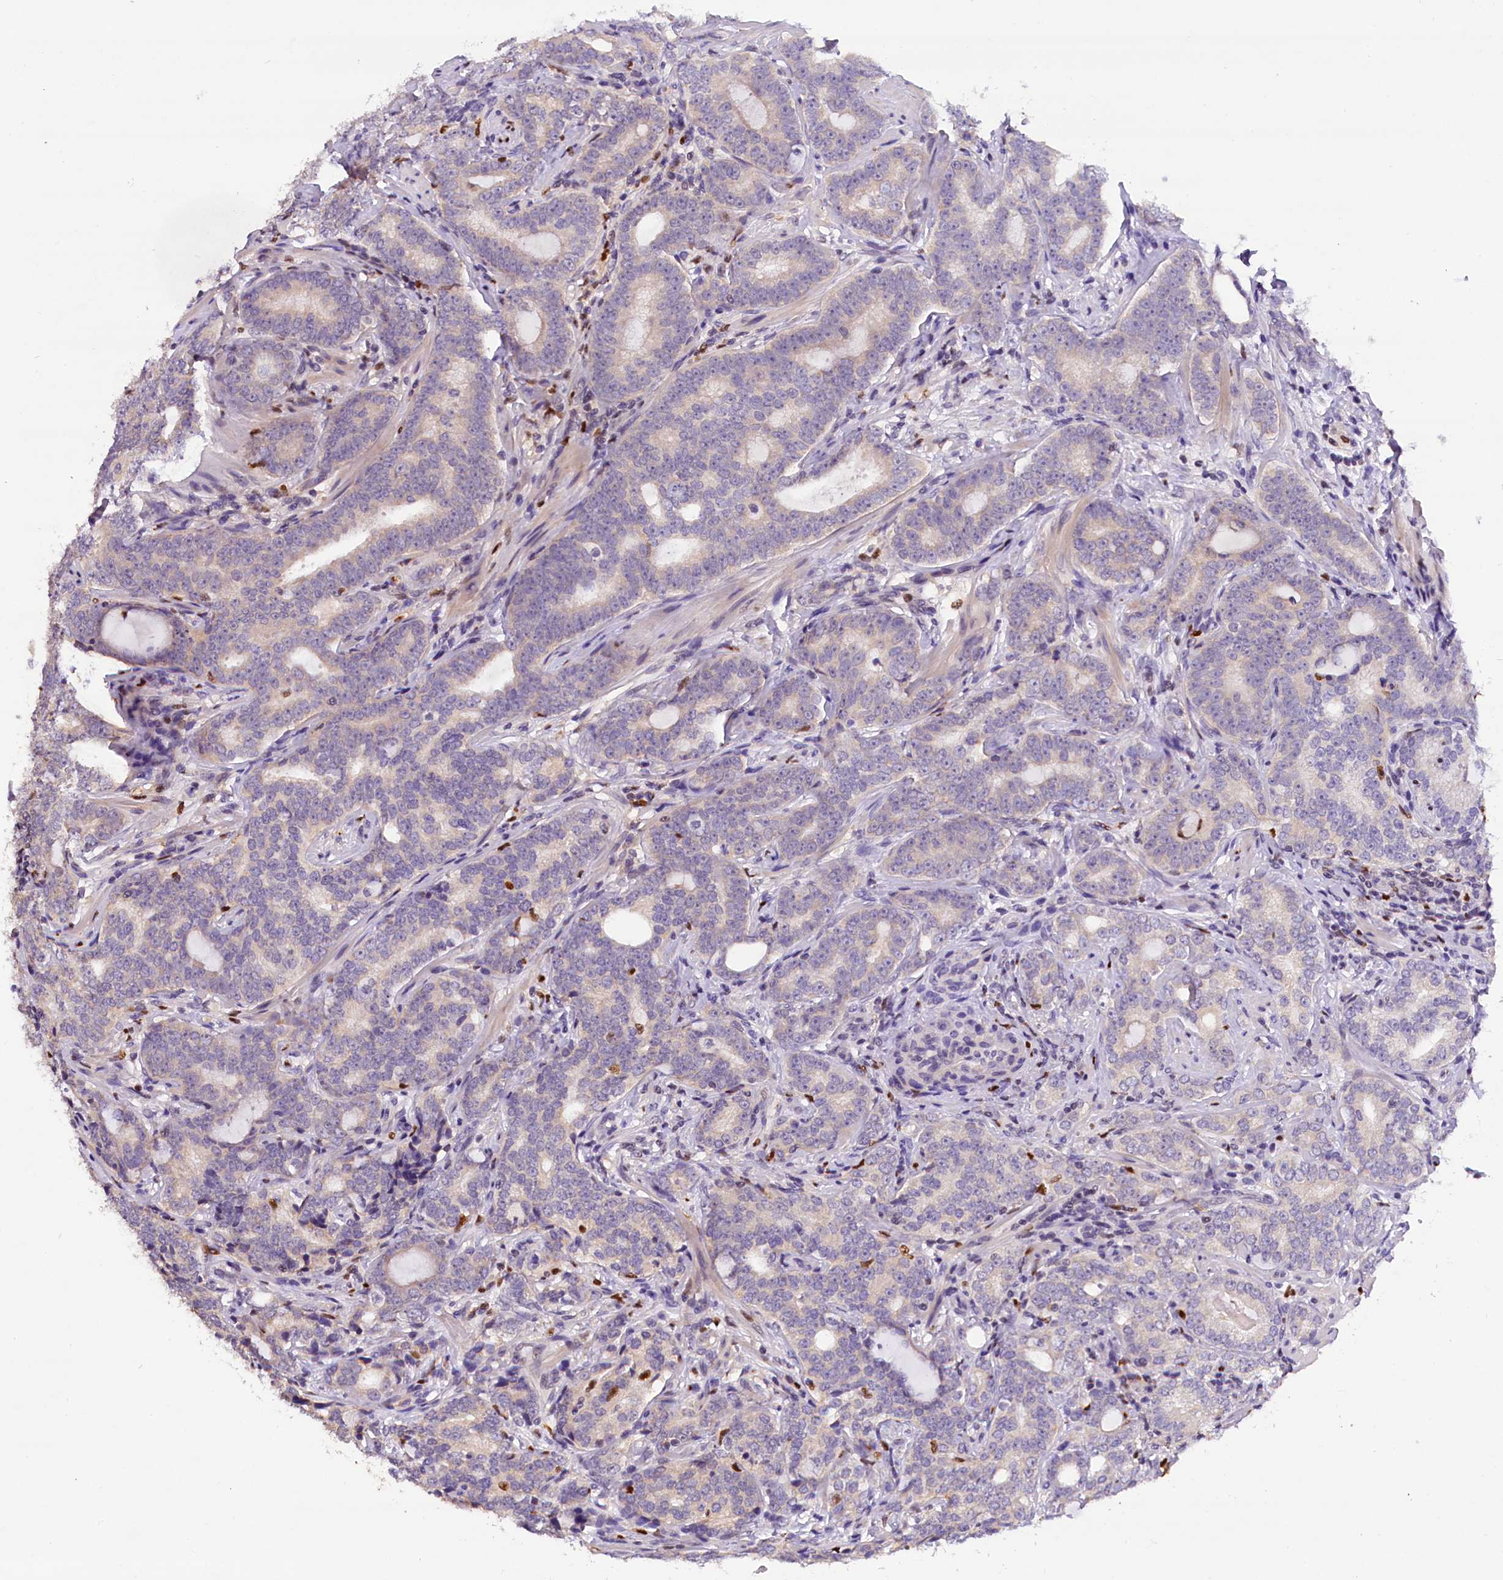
{"staining": {"intensity": "negative", "quantity": "none", "location": "none"}, "tissue": "prostate cancer", "cell_type": "Tumor cells", "image_type": "cancer", "snomed": [{"axis": "morphology", "description": "Adenocarcinoma, High grade"}, {"axis": "topography", "description": "Prostate"}], "caption": "Immunohistochemistry micrograph of neoplastic tissue: human adenocarcinoma (high-grade) (prostate) stained with DAB (3,3'-diaminobenzidine) exhibits no significant protein positivity in tumor cells.", "gene": "BTBD9", "patient": {"sex": "male", "age": 64}}